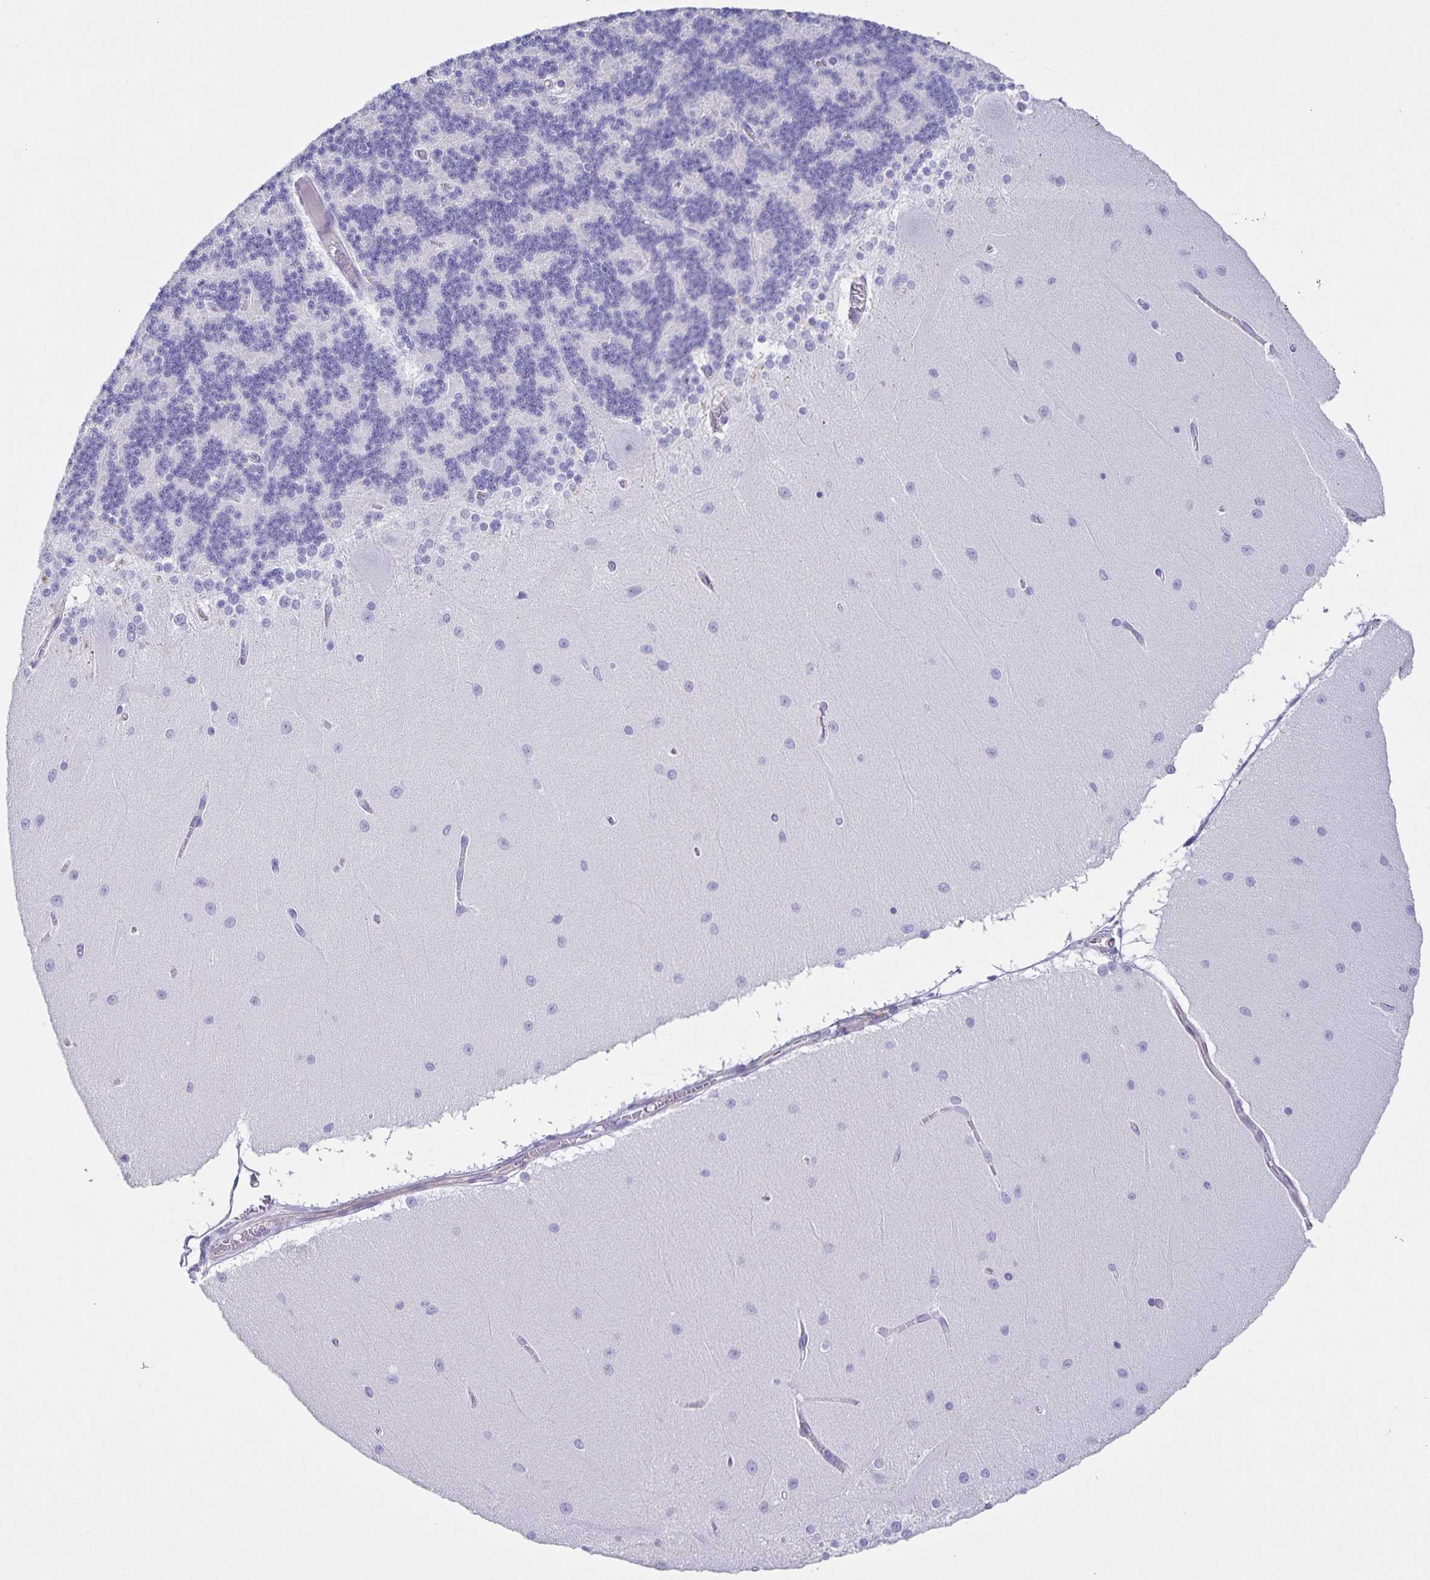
{"staining": {"intensity": "negative", "quantity": "none", "location": "none"}, "tissue": "cerebellum", "cell_type": "Cells in granular layer", "image_type": "normal", "snomed": [{"axis": "morphology", "description": "Normal tissue, NOS"}, {"axis": "topography", "description": "Cerebellum"}], "caption": "Immunohistochemistry photomicrograph of unremarkable cerebellum: cerebellum stained with DAB shows no significant protein staining in cells in granular layer. (IHC, brightfield microscopy, high magnification).", "gene": "UBQLN3", "patient": {"sex": "female", "age": 54}}